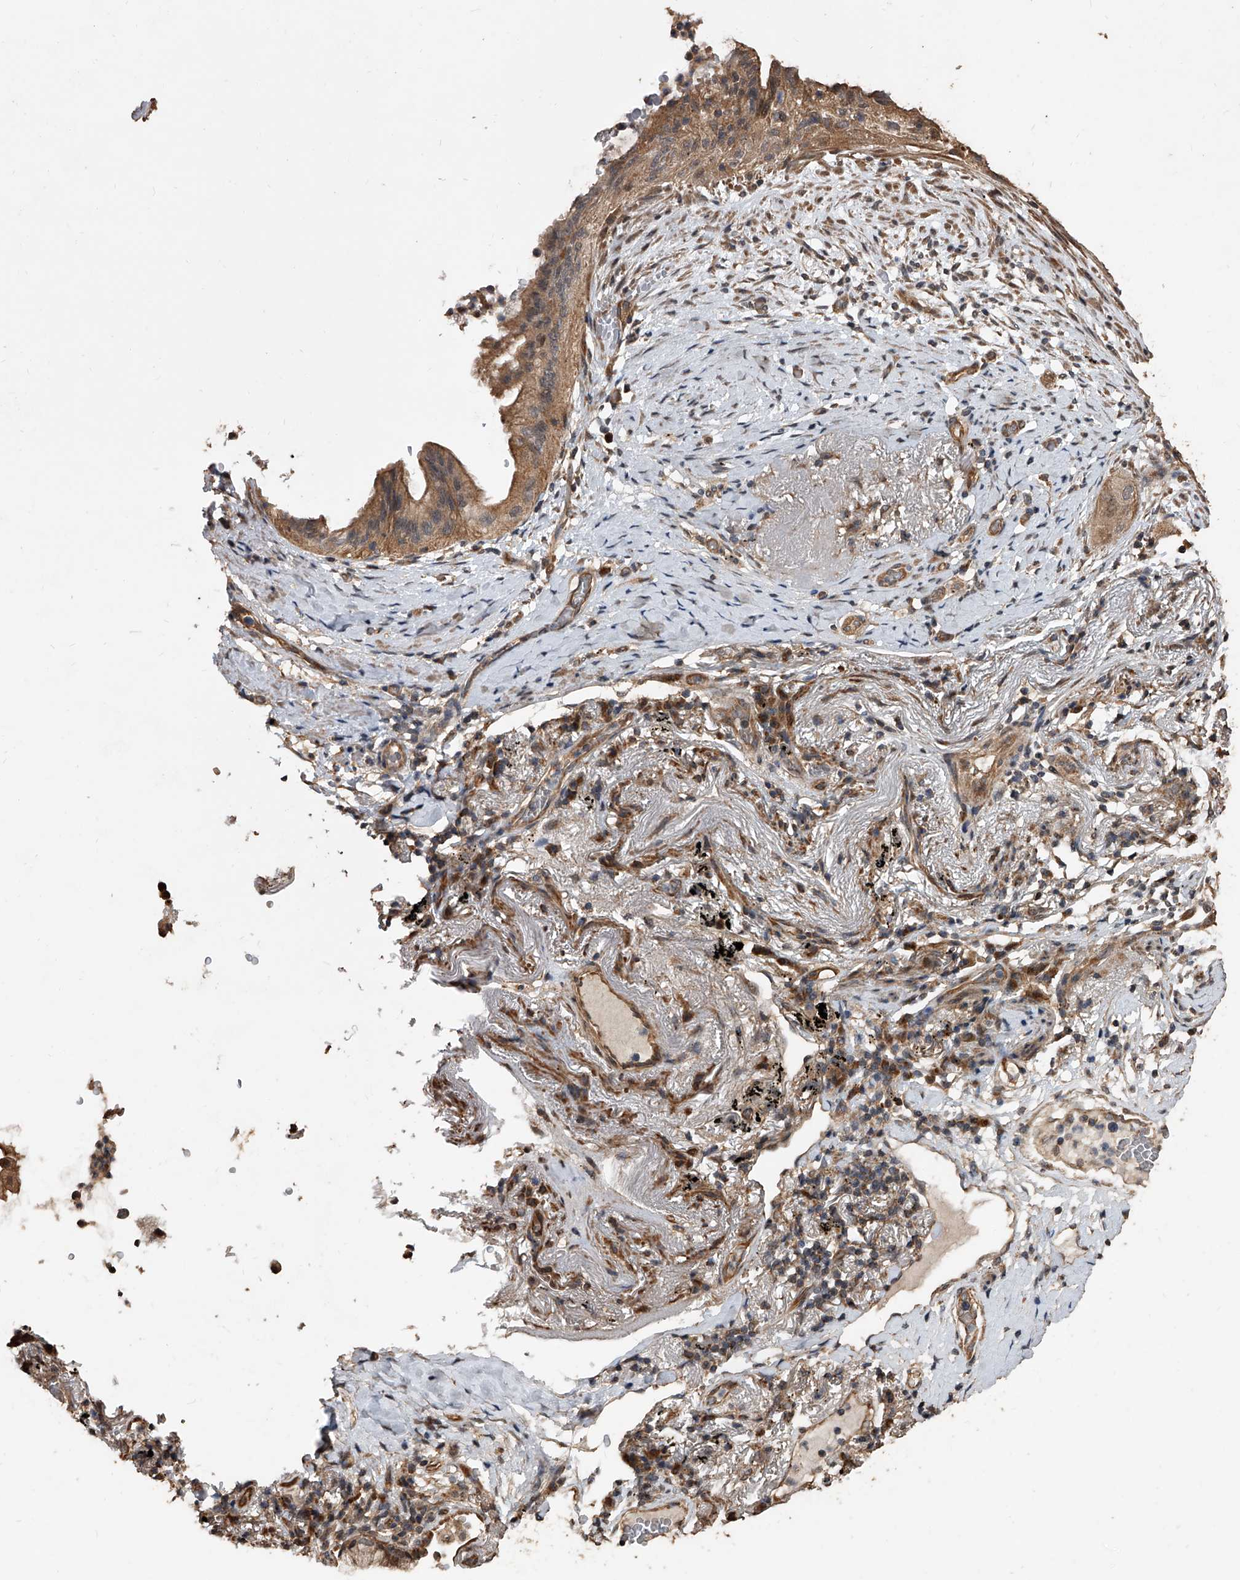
{"staining": {"intensity": "moderate", "quantity": ">75%", "location": "cytoplasmic/membranous"}, "tissue": "lung cancer", "cell_type": "Tumor cells", "image_type": "cancer", "snomed": [{"axis": "morphology", "description": "Adenocarcinoma, NOS"}, {"axis": "topography", "description": "Lung"}], "caption": "DAB (3,3'-diaminobenzidine) immunohistochemical staining of human lung cancer (adenocarcinoma) demonstrates moderate cytoplasmic/membranous protein staining in approximately >75% of tumor cells. (brown staining indicates protein expression, while blue staining denotes nuclei).", "gene": "LTV1", "patient": {"sex": "female", "age": 70}}